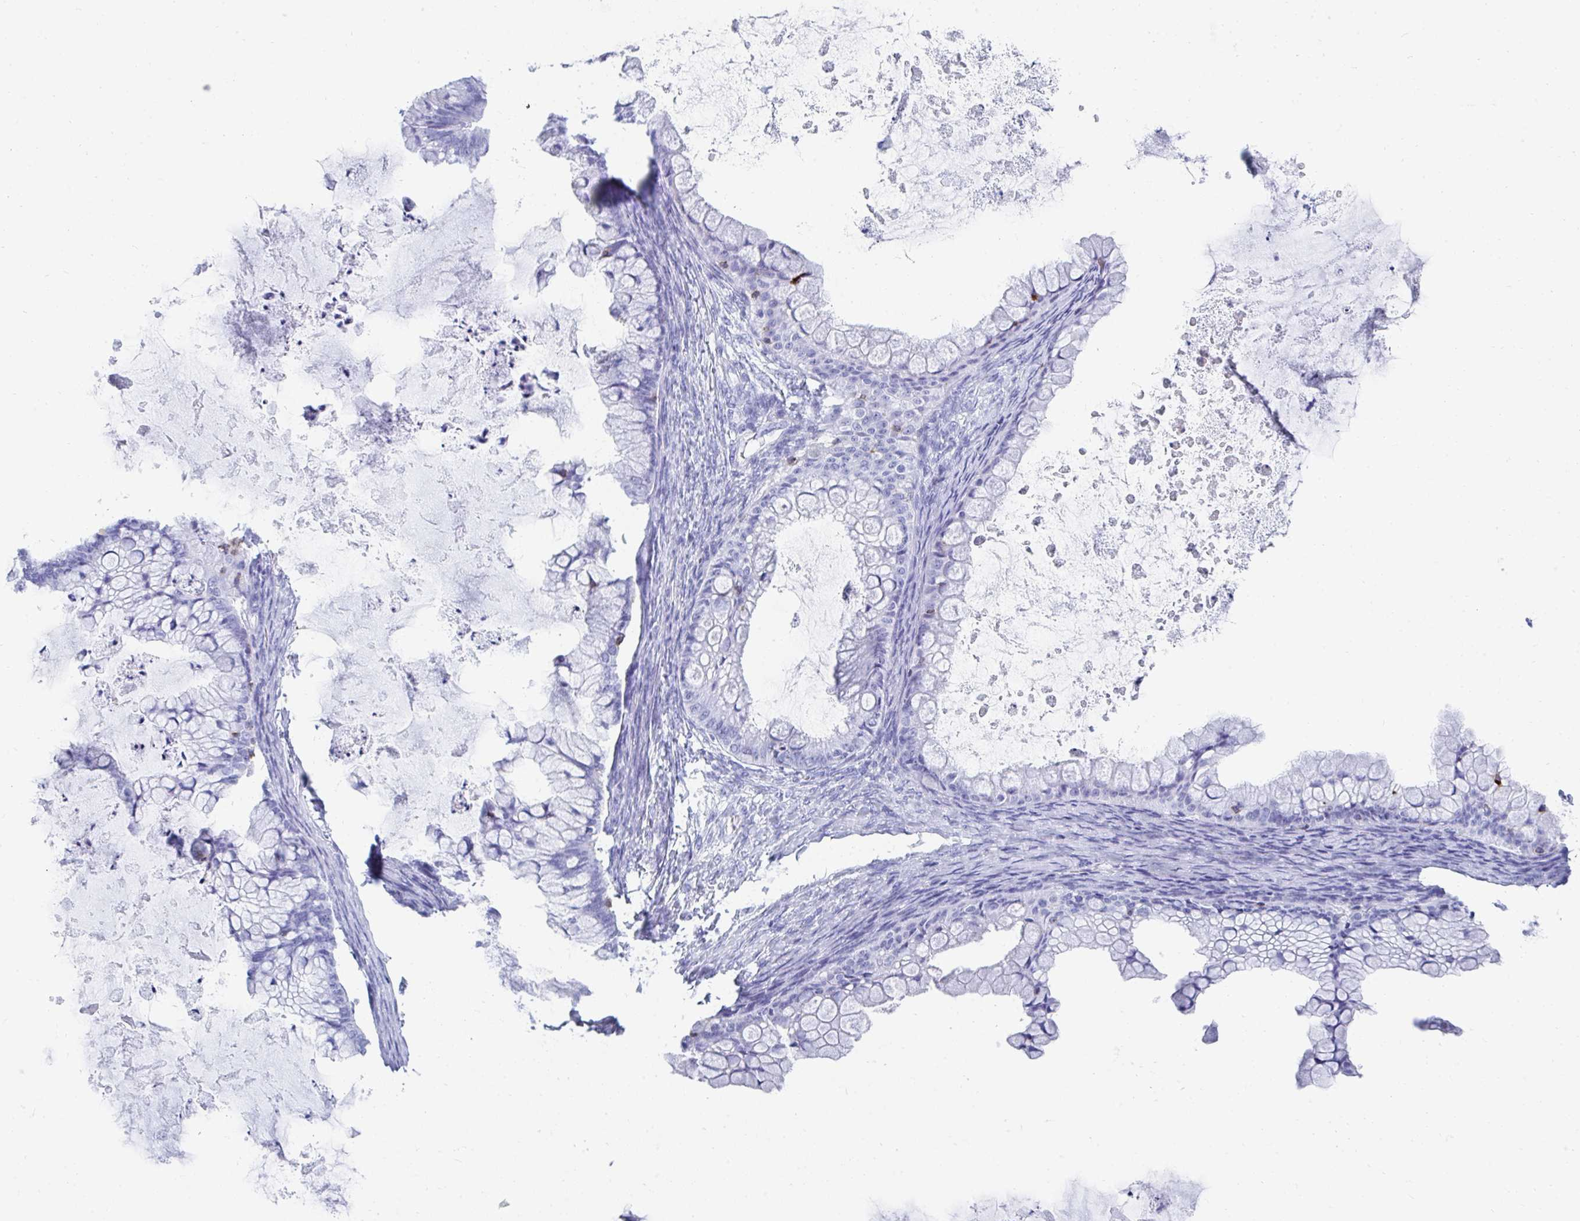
{"staining": {"intensity": "negative", "quantity": "none", "location": "none"}, "tissue": "ovarian cancer", "cell_type": "Tumor cells", "image_type": "cancer", "snomed": [{"axis": "morphology", "description": "Cystadenocarcinoma, mucinous, NOS"}, {"axis": "topography", "description": "Ovary"}], "caption": "Image shows no significant protein staining in tumor cells of ovarian cancer (mucinous cystadenocarcinoma).", "gene": "CD7", "patient": {"sex": "female", "age": 35}}